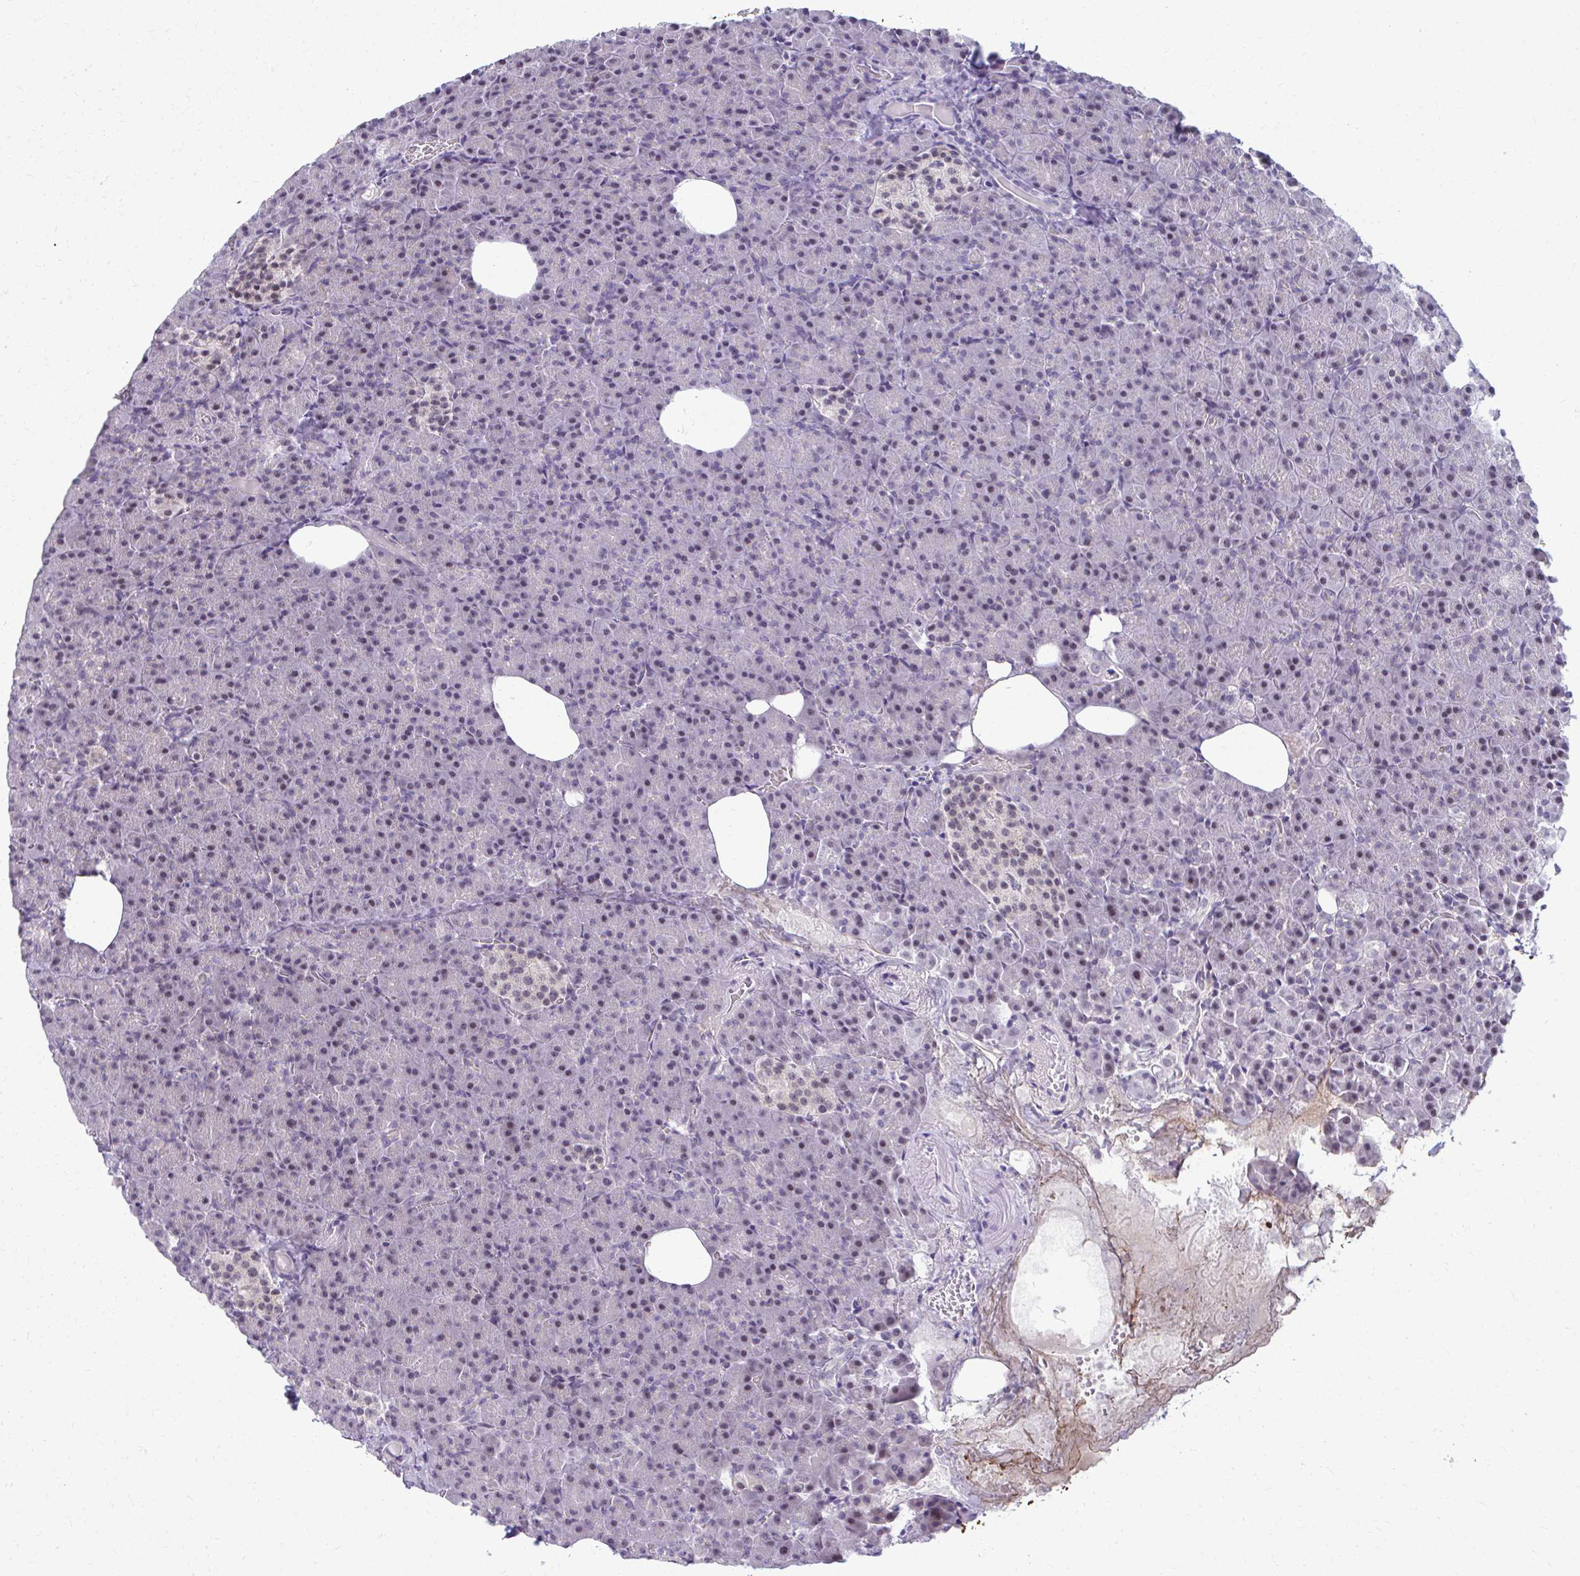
{"staining": {"intensity": "negative", "quantity": "none", "location": "none"}, "tissue": "pancreas", "cell_type": "Exocrine glandular cells", "image_type": "normal", "snomed": [{"axis": "morphology", "description": "Normal tissue, NOS"}, {"axis": "topography", "description": "Pancreas"}], "caption": "The photomicrograph reveals no staining of exocrine glandular cells in unremarkable pancreas.", "gene": "MAF1", "patient": {"sex": "female", "age": 74}}